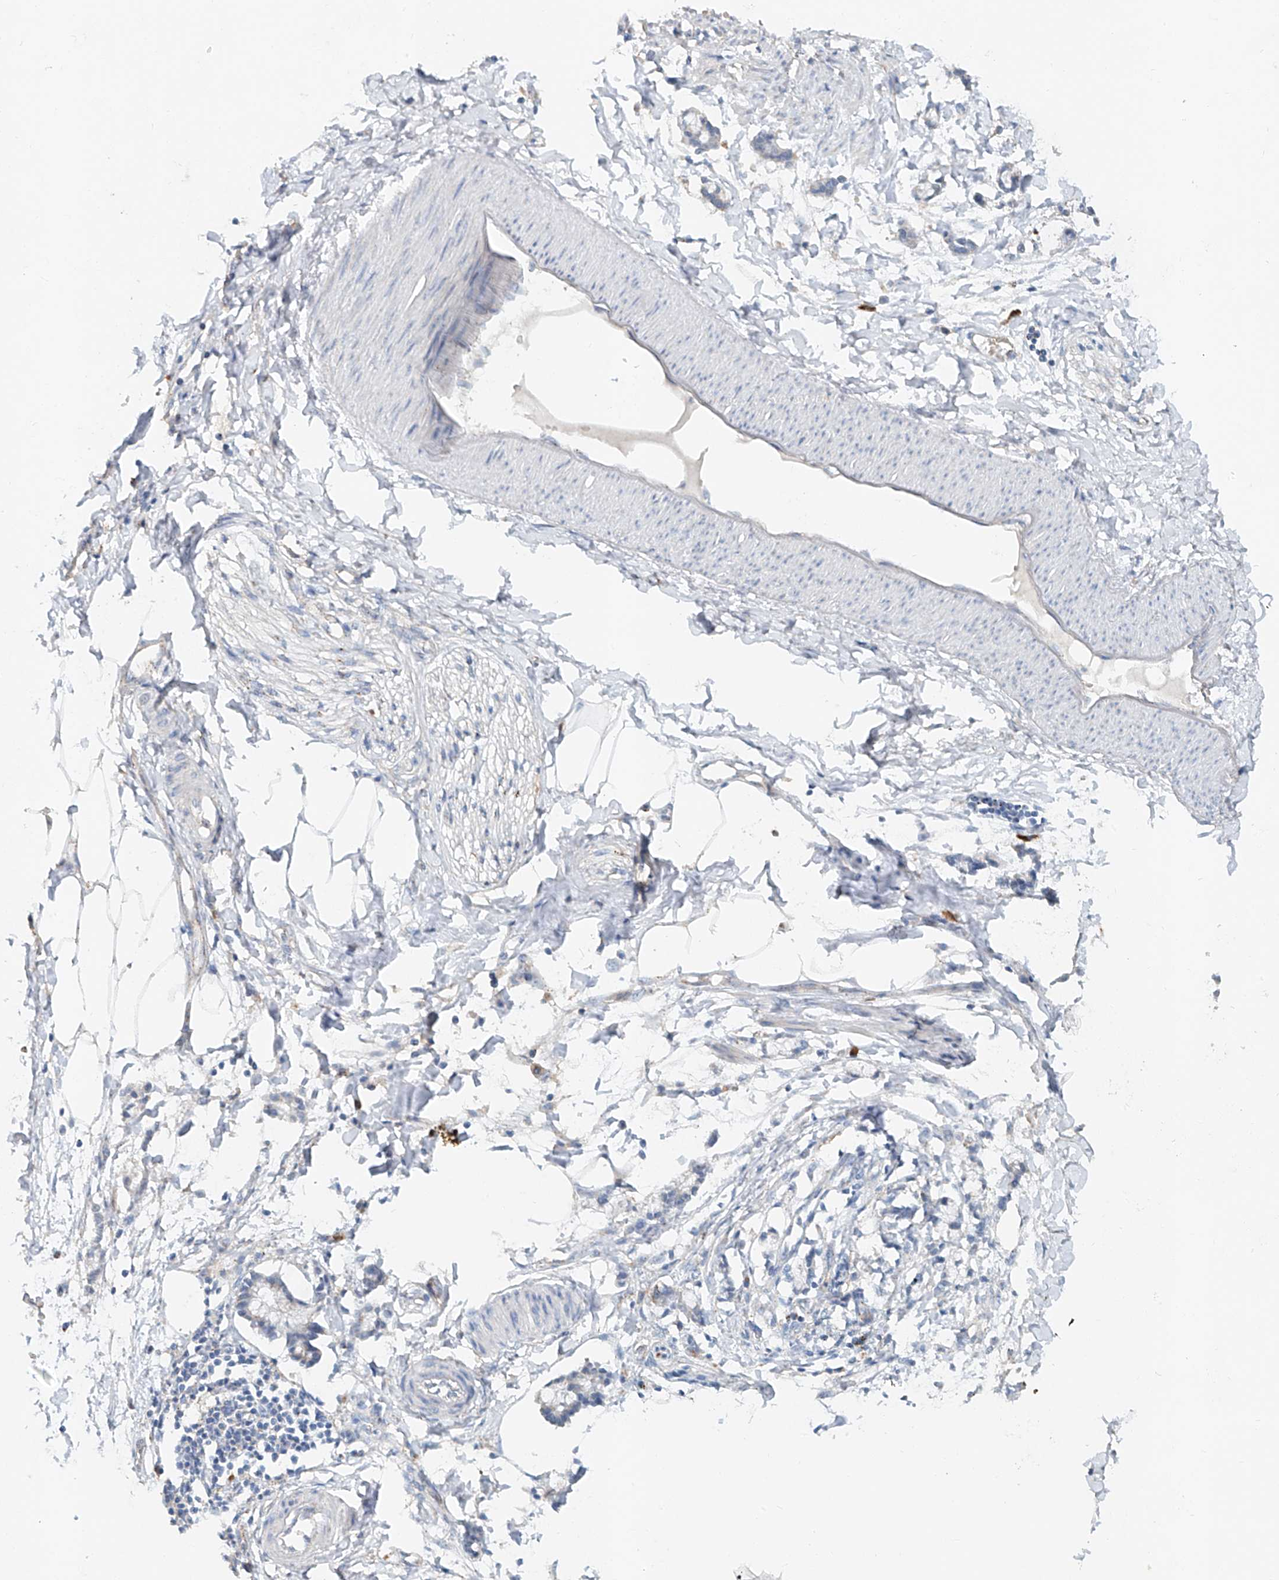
{"staining": {"intensity": "negative", "quantity": "none", "location": "none"}, "tissue": "adipose tissue", "cell_type": "Adipocytes", "image_type": "normal", "snomed": [{"axis": "morphology", "description": "Normal tissue, NOS"}, {"axis": "morphology", "description": "Adenocarcinoma, NOS"}, {"axis": "topography", "description": "Colon"}, {"axis": "topography", "description": "Peripheral nerve tissue"}], "caption": "Adipocytes show no significant positivity in benign adipose tissue.", "gene": "TRIM47", "patient": {"sex": "male", "age": 14}}